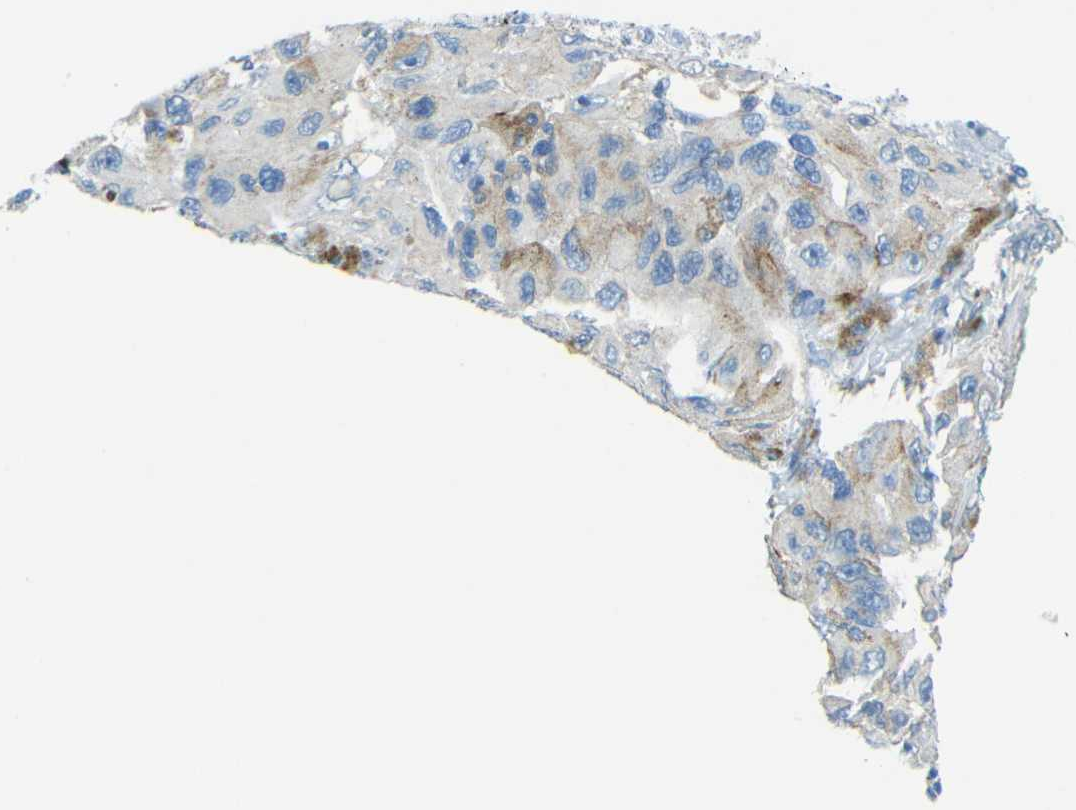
{"staining": {"intensity": "moderate", "quantity": ">75%", "location": "cytoplasmic/membranous"}, "tissue": "melanoma", "cell_type": "Tumor cells", "image_type": "cancer", "snomed": [{"axis": "morphology", "description": "Malignant melanoma, NOS"}, {"axis": "topography", "description": "Skin"}], "caption": "DAB (3,3'-diaminobenzidine) immunohistochemical staining of human melanoma reveals moderate cytoplasmic/membranous protein expression in about >75% of tumor cells. (Brightfield microscopy of DAB IHC at high magnification).", "gene": "TUBB4B", "patient": {"sex": "female", "age": 73}}